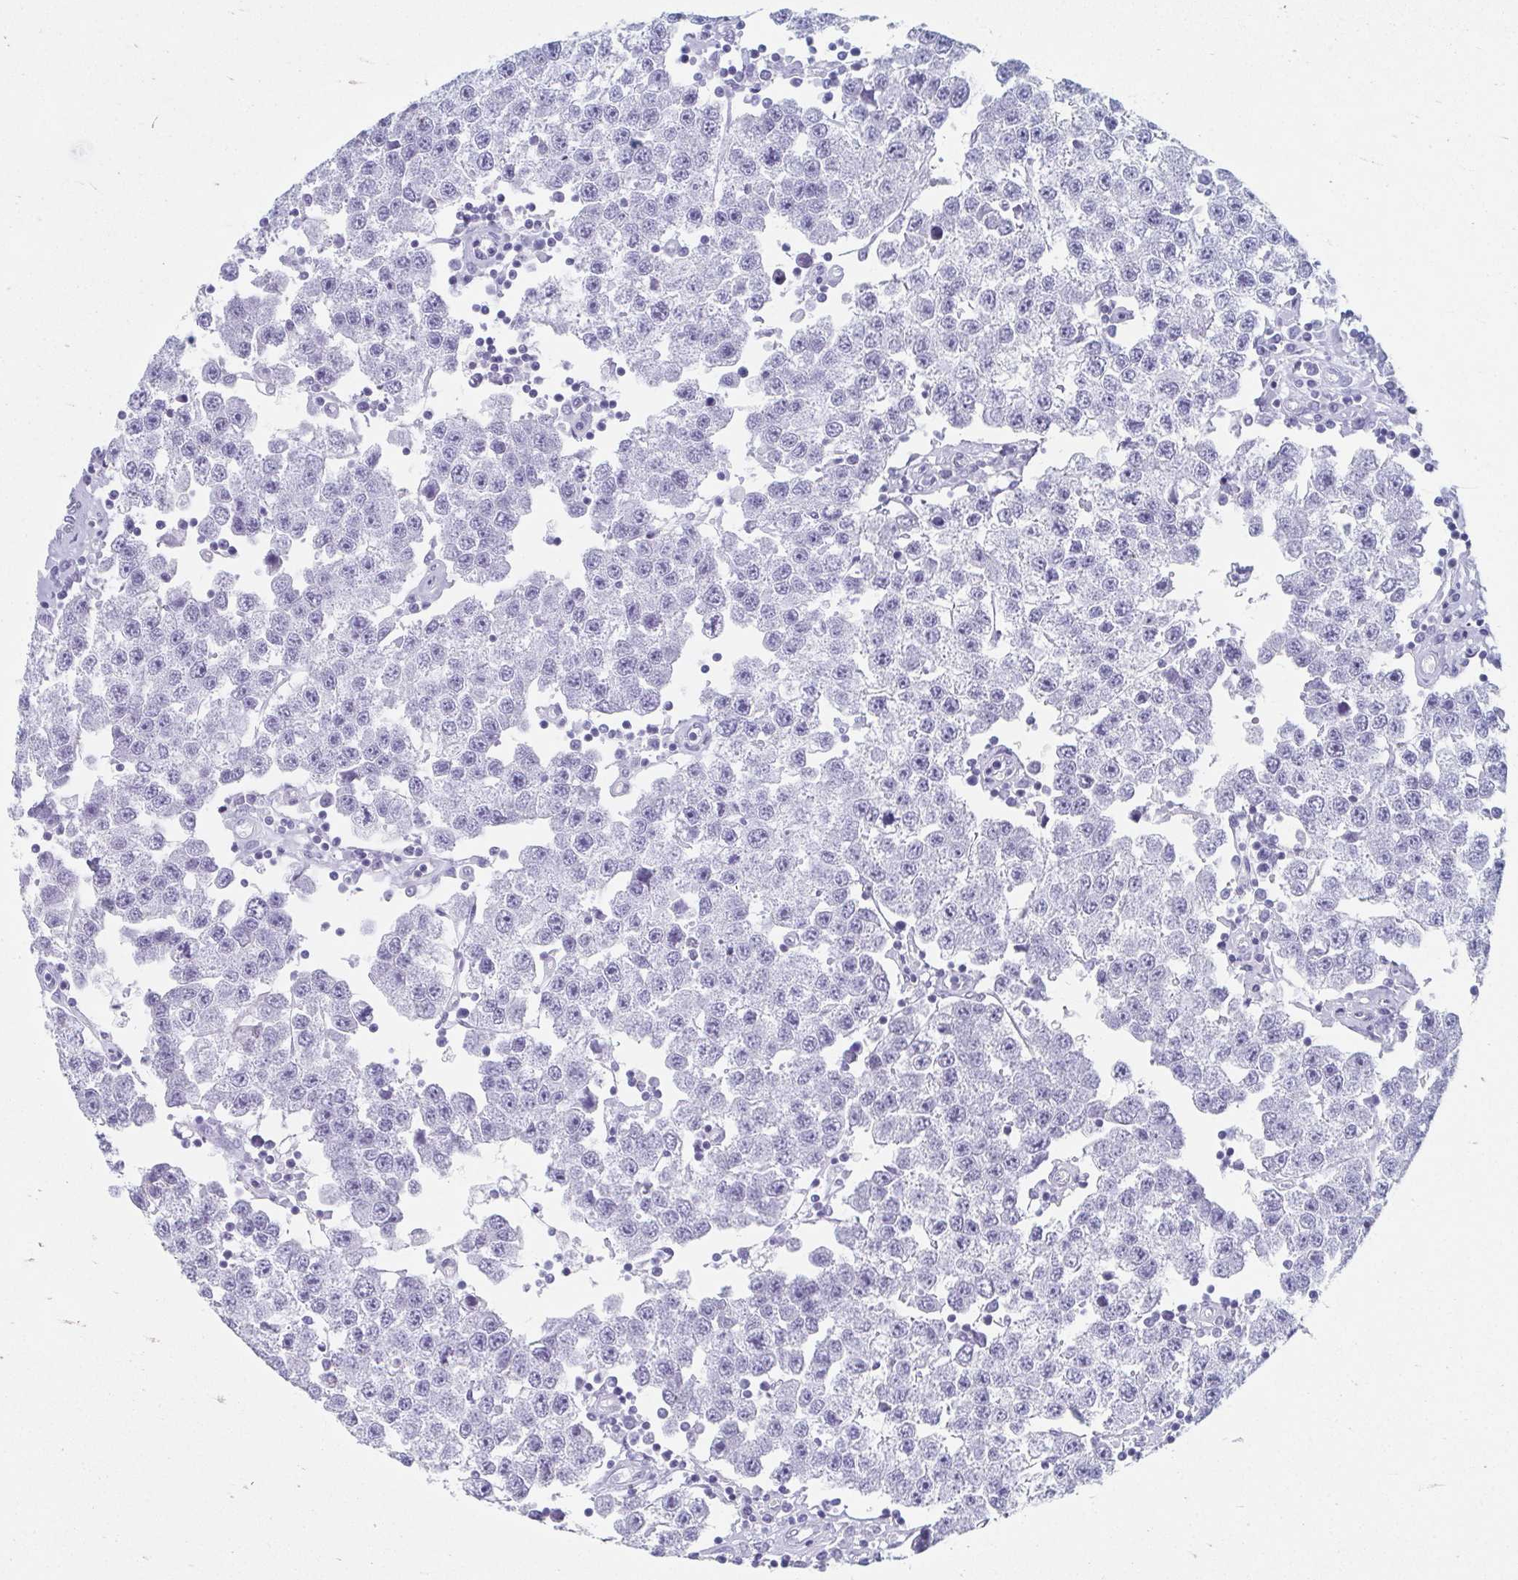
{"staining": {"intensity": "negative", "quantity": "none", "location": "none"}, "tissue": "testis cancer", "cell_type": "Tumor cells", "image_type": "cancer", "snomed": [{"axis": "morphology", "description": "Seminoma, NOS"}, {"axis": "topography", "description": "Testis"}], "caption": "IHC of testis cancer reveals no positivity in tumor cells.", "gene": "GHRL", "patient": {"sex": "male", "age": 34}}